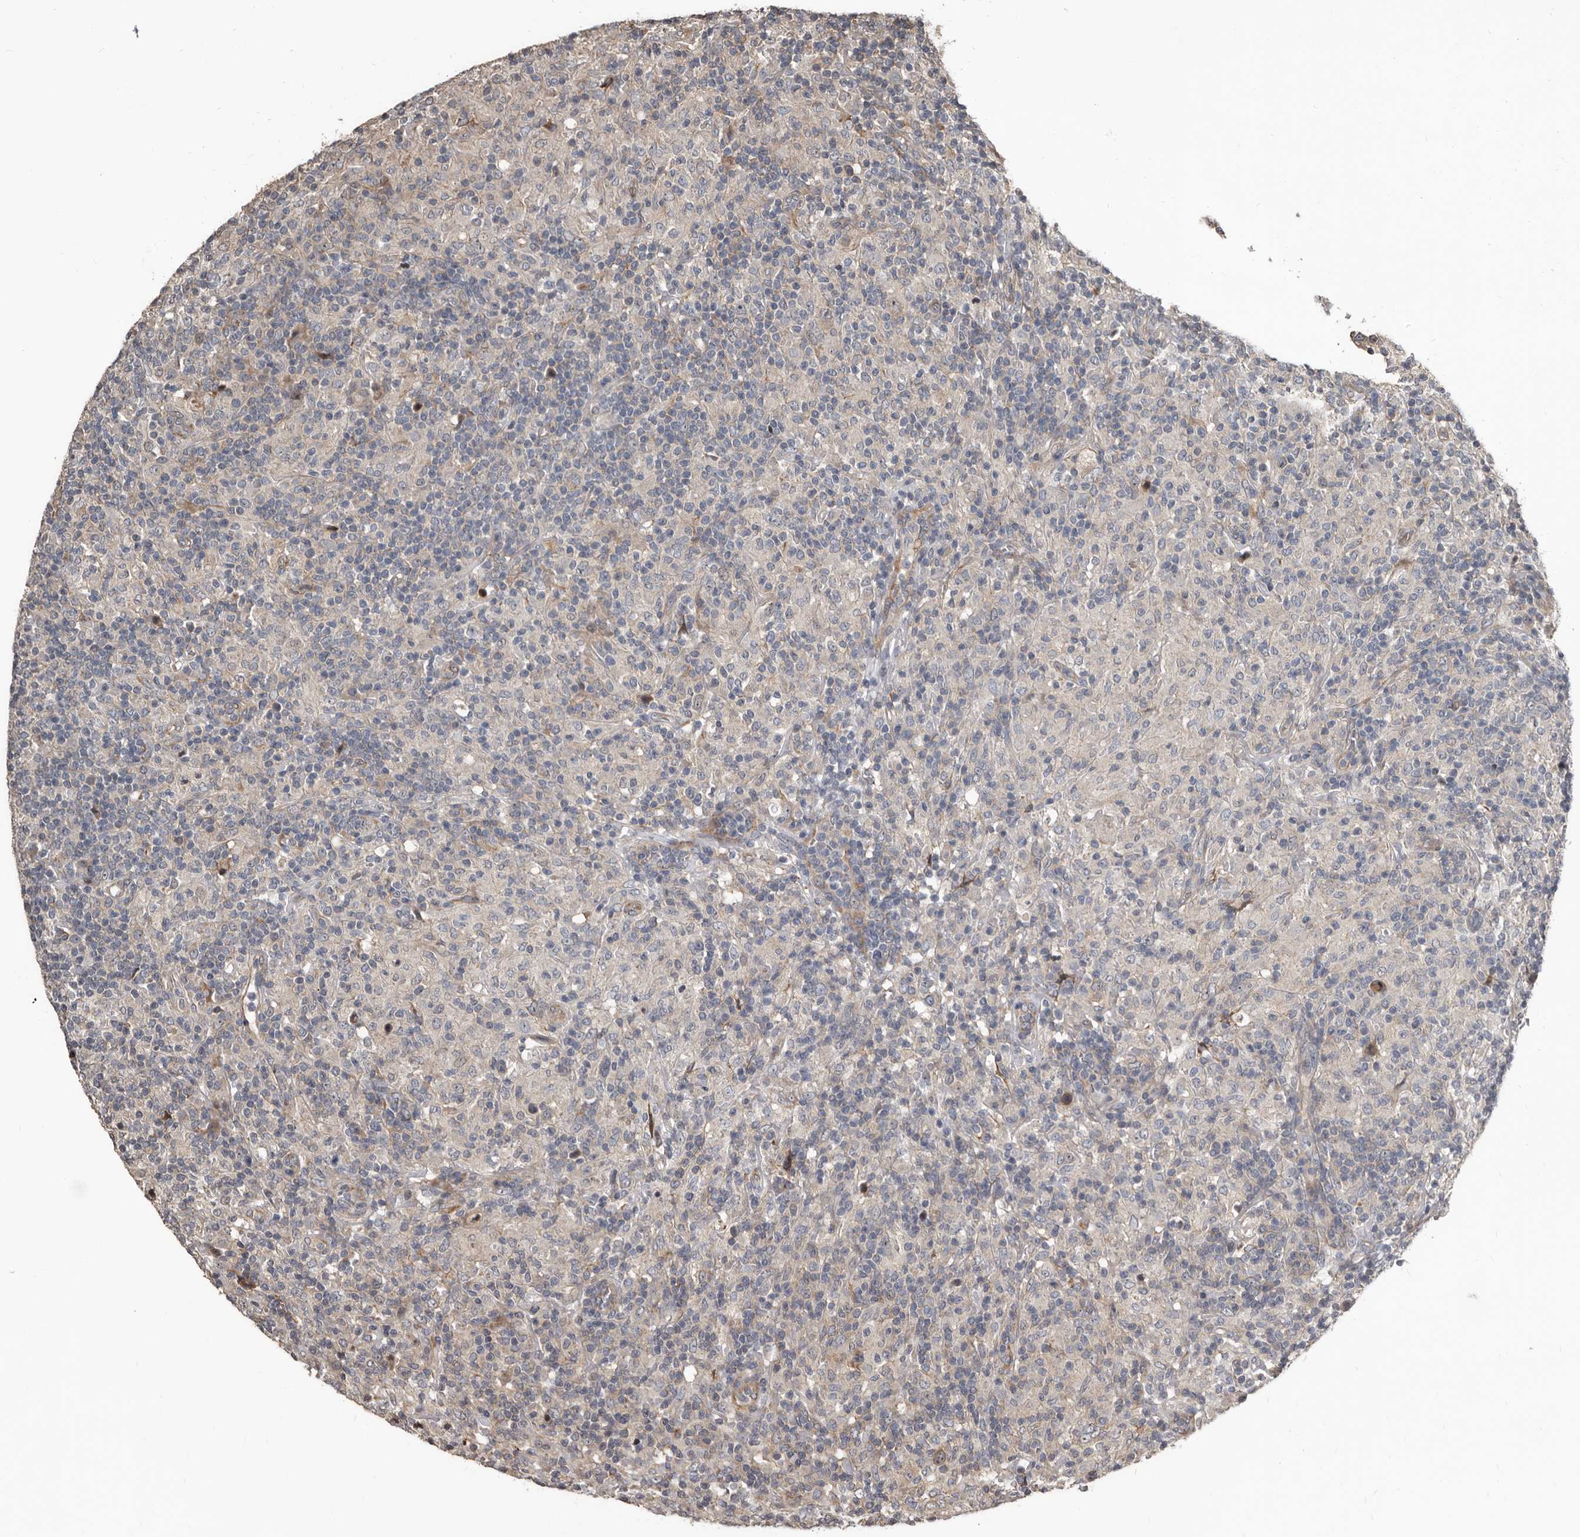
{"staining": {"intensity": "negative", "quantity": "none", "location": "none"}, "tissue": "lymphoma", "cell_type": "Tumor cells", "image_type": "cancer", "snomed": [{"axis": "morphology", "description": "Hodgkin's disease, NOS"}, {"axis": "topography", "description": "Lymph node"}], "caption": "A high-resolution histopathology image shows immunohistochemistry staining of lymphoma, which shows no significant staining in tumor cells. (Immunohistochemistry (ihc), brightfield microscopy, high magnification).", "gene": "DHPS", "patient": {"sex": "male", "age": 70}}